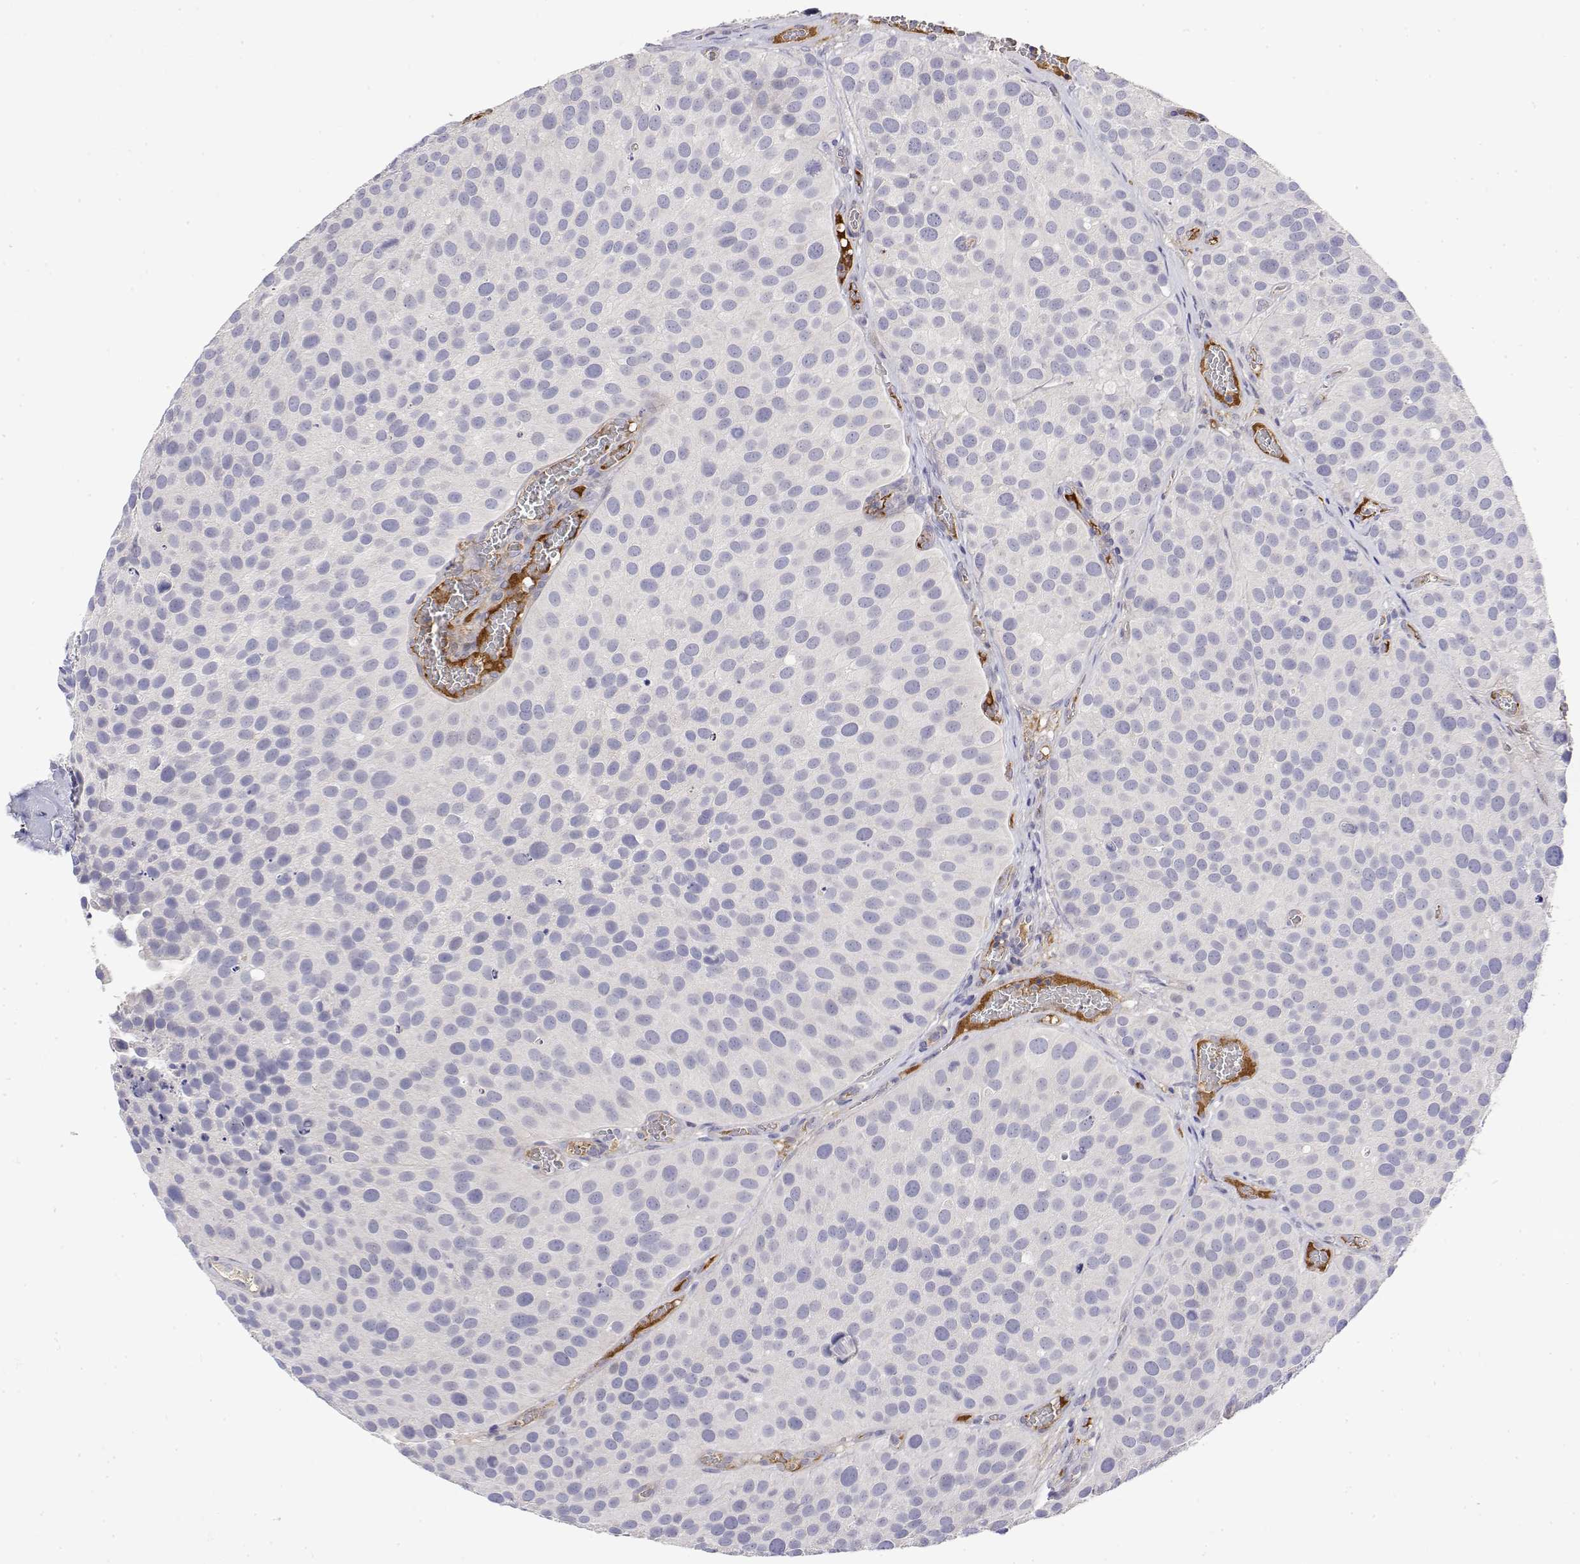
{"staining": {"intensity": "negative", "quantity": "none", "location": "none"}, "tissue": "urothelial cancer", "cell_type": "Tumor cells", "image_type": "cancer", "snomed": [{"axis": "morphology", "description": "Urothelial carcinoma, Low grade"}, {"axis": "topography", "description": "Urinary bladder"}], "caption": "A histopathology image of human urothelial carcinoma (low-grade) is negative for staining in tumor cells.", "gene": "GGACT", "patient": {"sex": "female", "age": 69}}